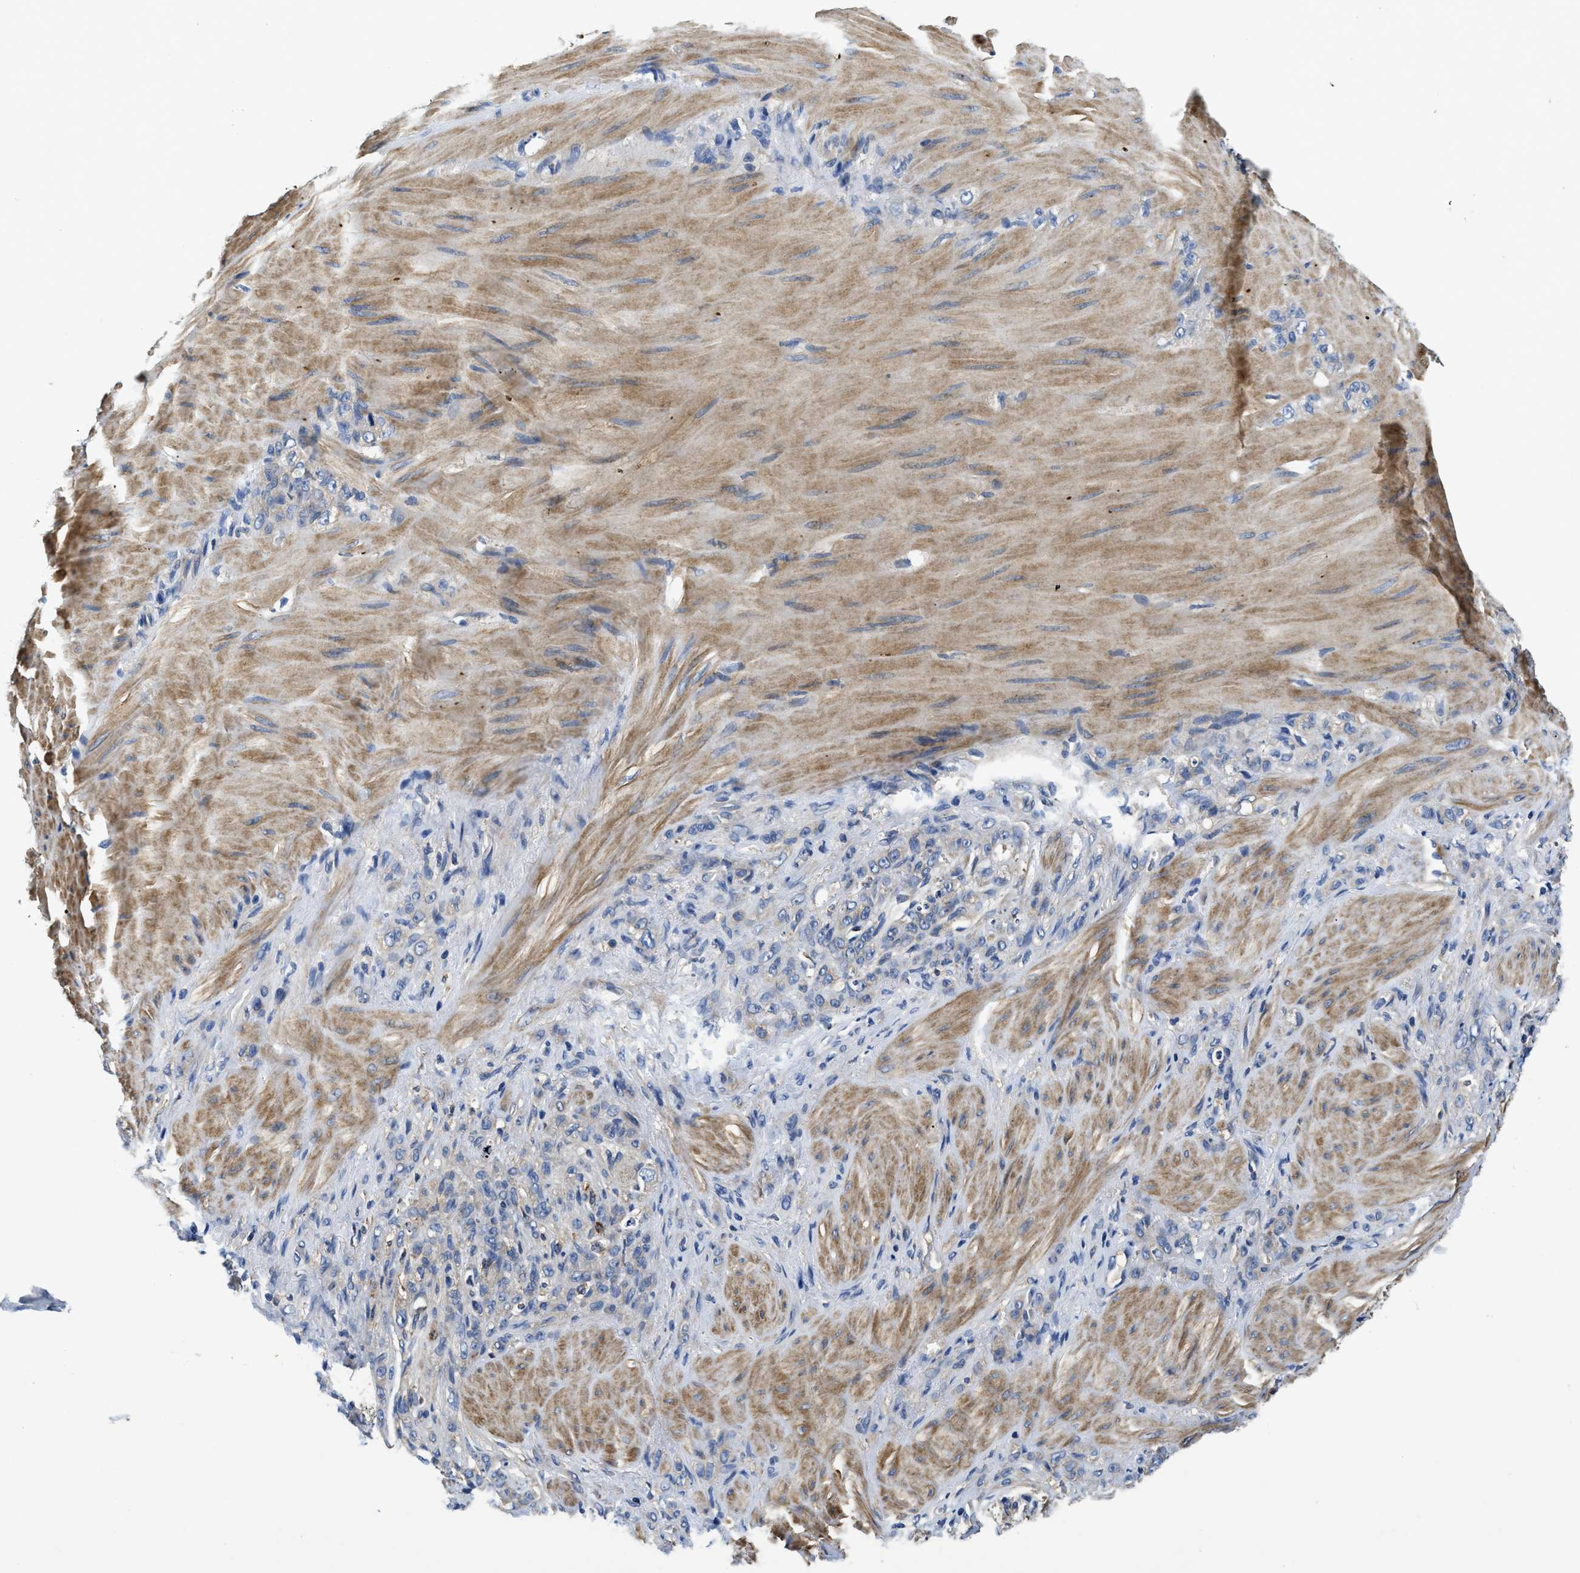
{"staining": {"intensity": "negative", "quantity": "none", "location": "none"}, "tissue": "stomach cancer", "cell_type": "Tumor cells", "image_type": "cancer", "snomed": [{"axis": "morphology", "description": "Normal tissue, NOS"}, {"axis": "morphology", "description": "Adenocarcinoma, NOS"}, {"axis": "topography", "description": "Stomach"}], "caption": "IHC image of human adenocarcinoma (stomach) stained for a protein (brown), which displays no positivity in tumor cells.", "gene": "STAT2", "patient": {"sex": "male", "age": 82}}